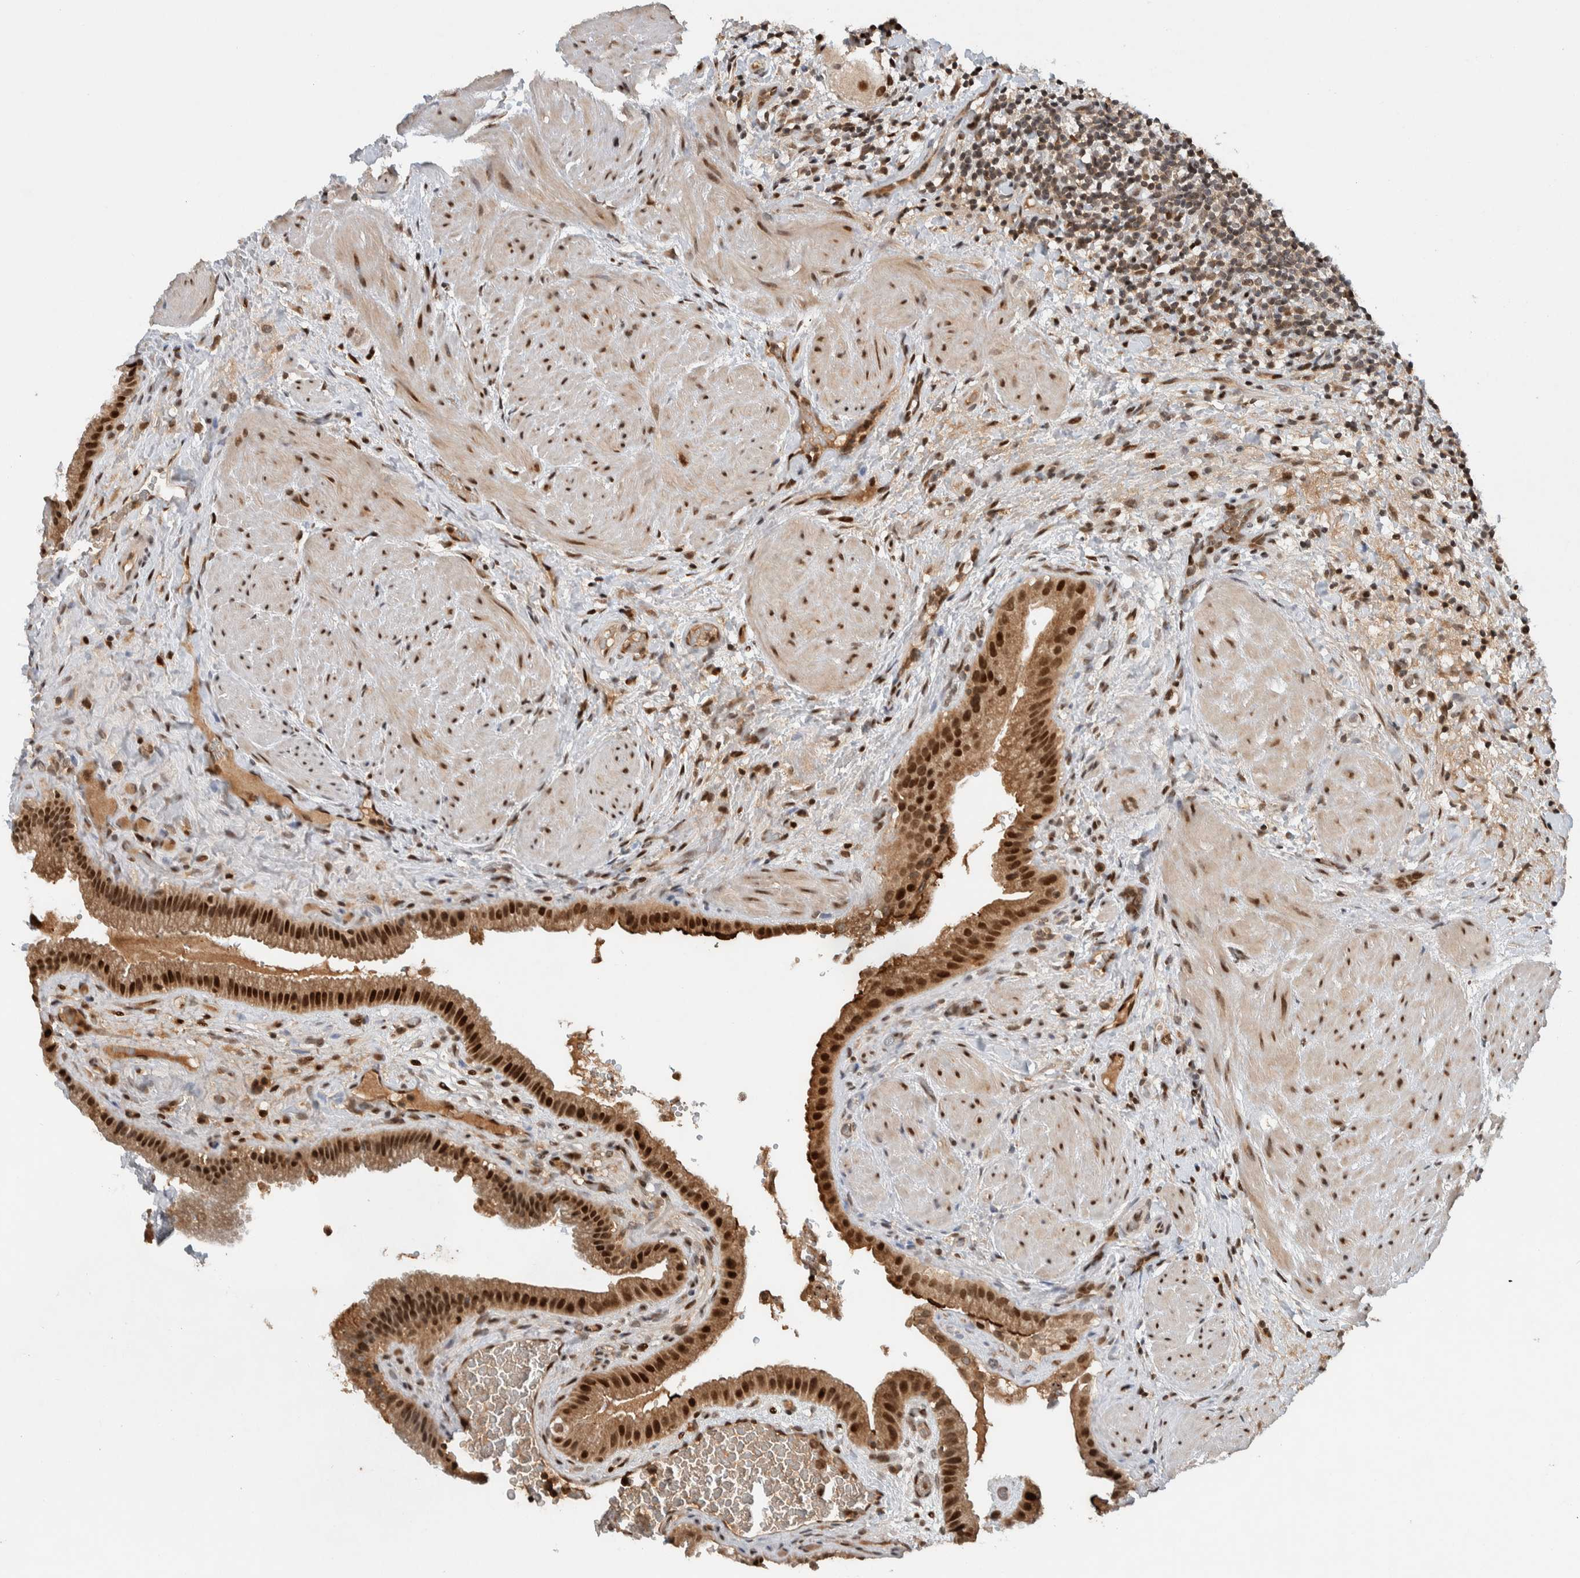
{"staining": {"intensity": "strong", "quantity": ">75%", "location": "nuclear"}, "tissue": "gallbladder", "cell_type": "Glandular cells", "image_type": "normal", "snomed": [{"axis": "morphology", "description": "Normal tissue, NOS"}, {"axis": "topography", "description": "Gallbladder"}], "caption": "Protein staining of unremarkable gallbladder displays strong nuclear expression in about >75% of glandular cells.", "gene": "ZNF521", "patient": {"sex": "male", "age": 49}}